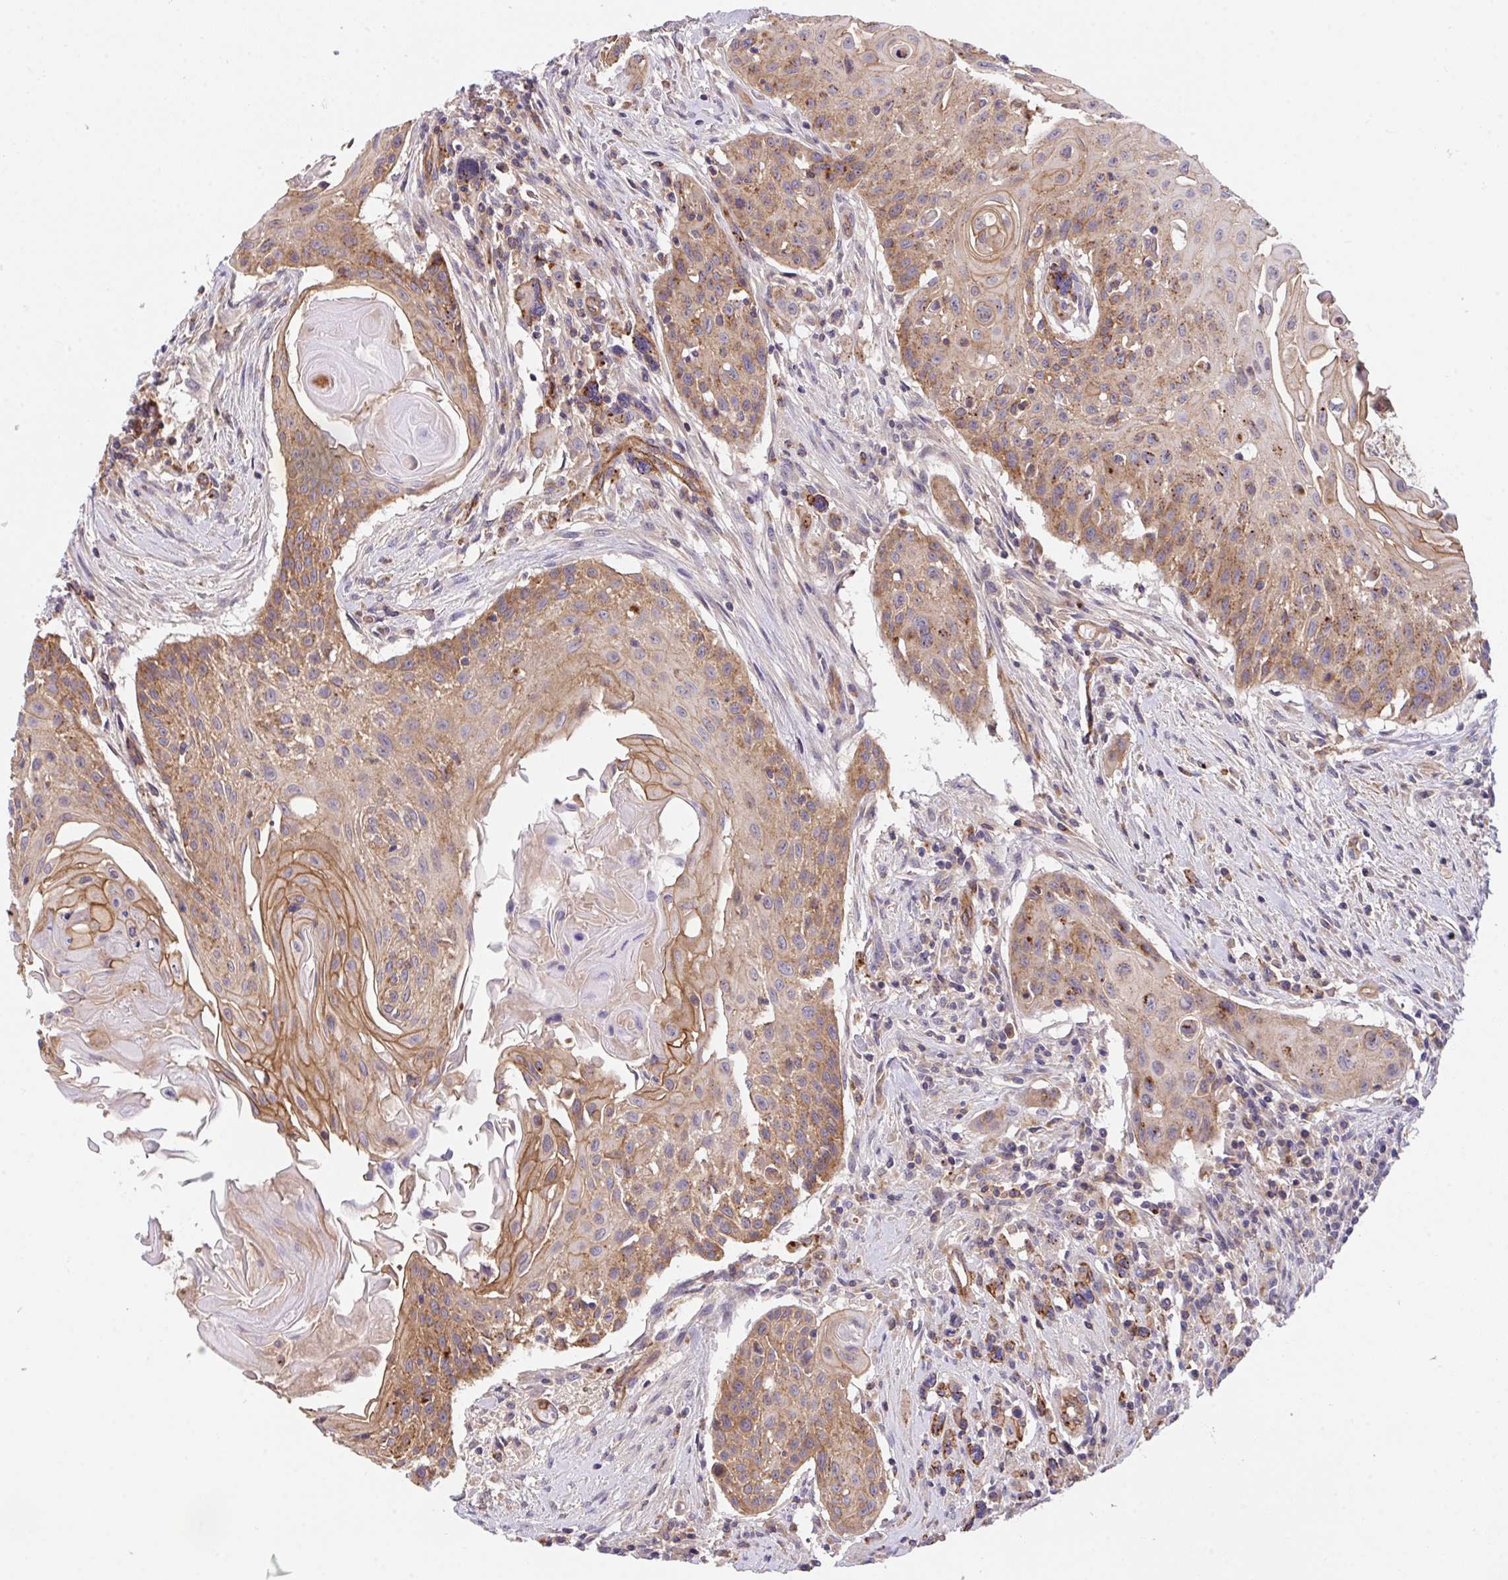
{"staining": {"intensity": "moderate", "quantity": "25%-75%", "location": "cytoplasmic/membranous"}, "tissue": "head and neck cancer", "cell_type": "Tumor cells", "image_type": "cancer", "snomed": [{"axis": "morphology", "description": "Squamous cell carcinoma, NOS"}, {"axis": "topography", "description": "Lymph node"}, {"axis": "topography", "description": "Salivary gland"}, {"axis": "topography", "description": "Head-Neck"}], "caption": "Protein staining of squamous cell carcinoma (head and neck) tissue demonstrates moderate cytoplasmic/membranous positivity in approximately 25%-75% of tumor cells.", "gene": "C4orf36", "patient": {"sex": "female", "age": 74}}